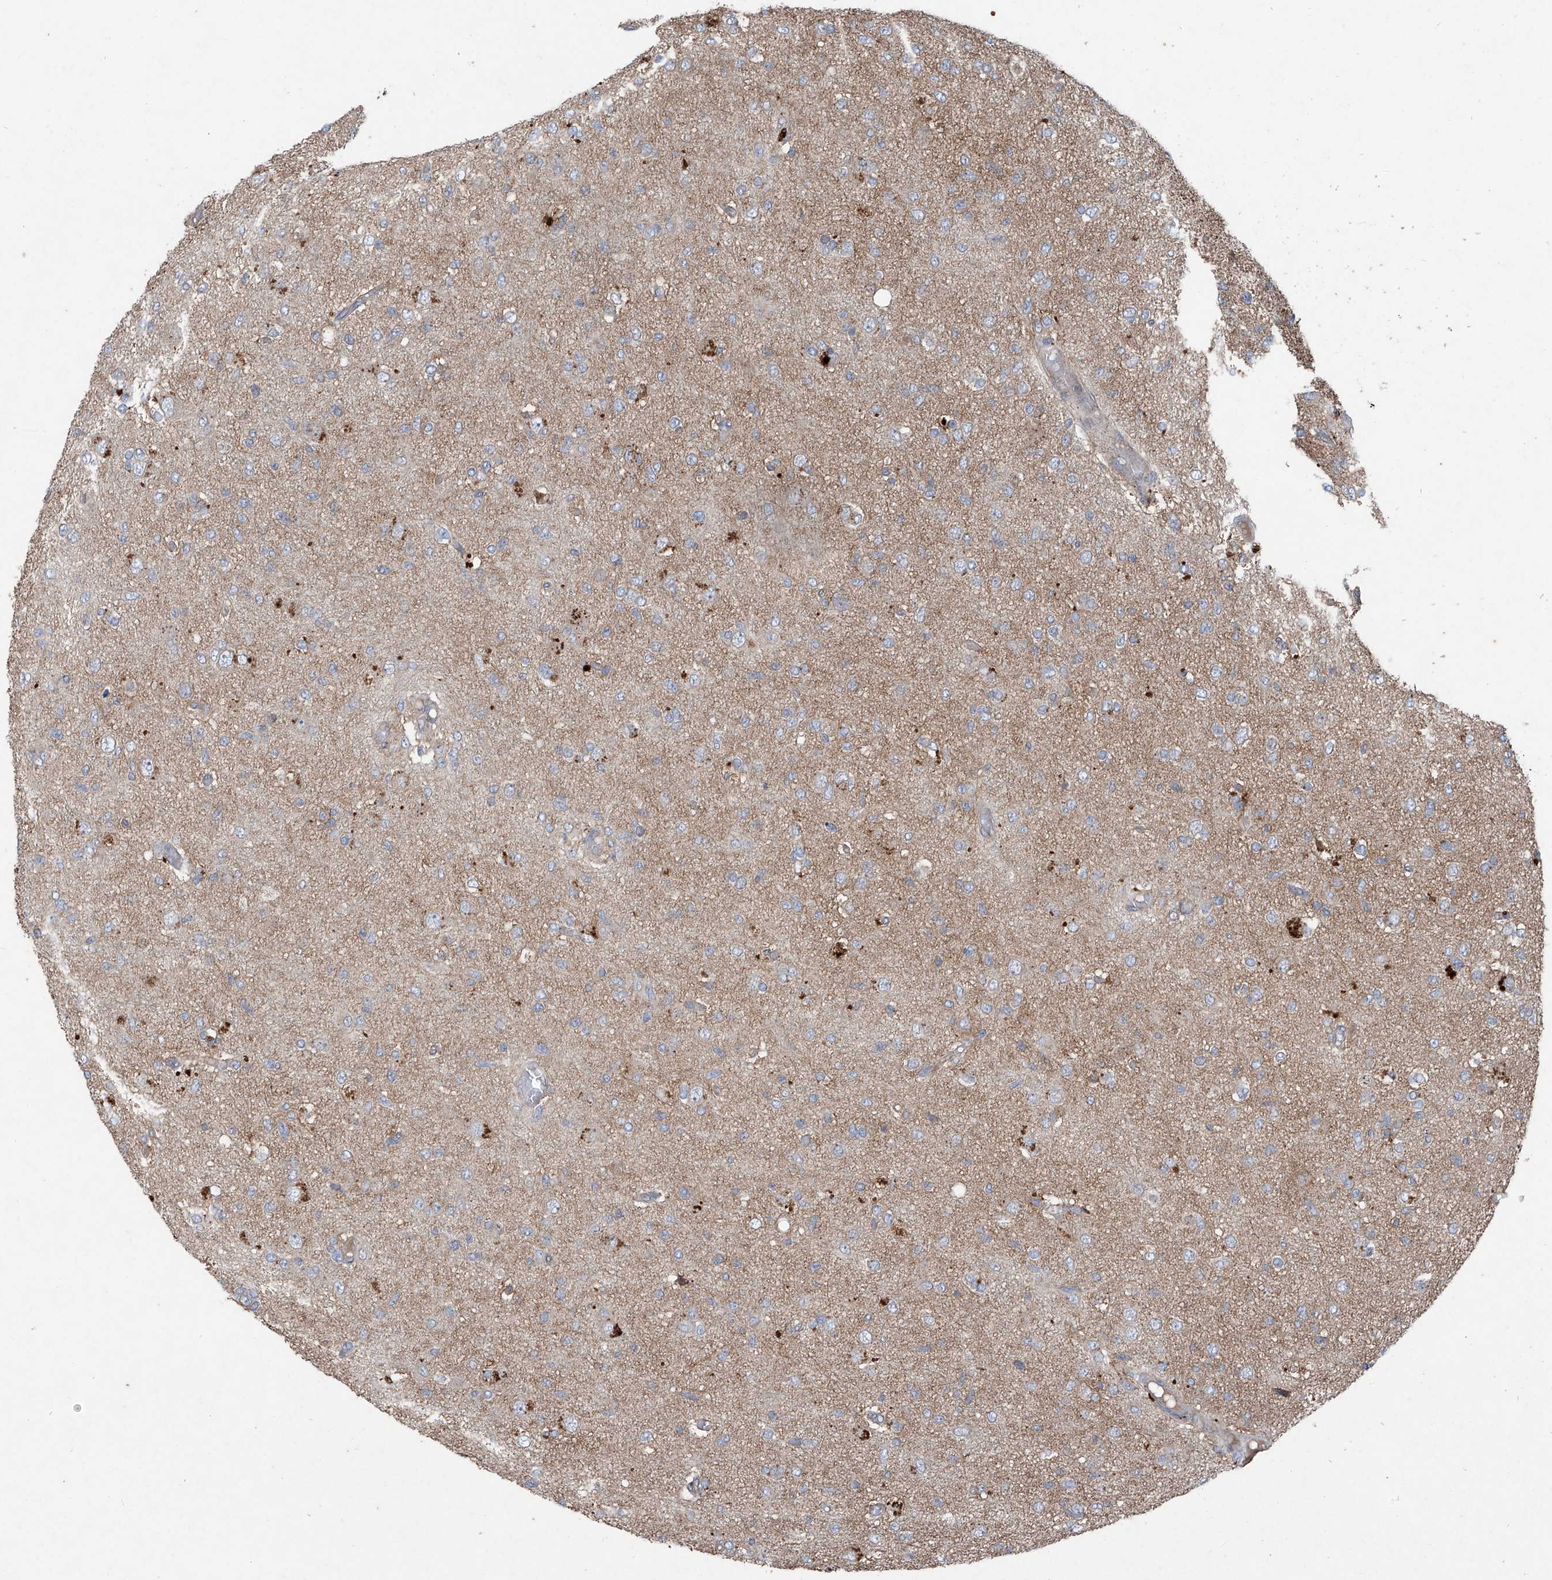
{"staining": {"intensity": "negative", "quantity": "none", "location": "none"}, "tissue": "glioma", "cell_type": "Tumor cells", "image_type": "cancer", "snomed": [{"axis": "morphology", "description": "Glioma, malignant, High grade"}, {"axis": "topography", "description": "Brain"}], "caption": "This is a micrograph of IHC staining of glioma, which shows no staining in tumor cells.", "gene": "FOXRED2", "patient": {"sex": "female", "age": 59}}